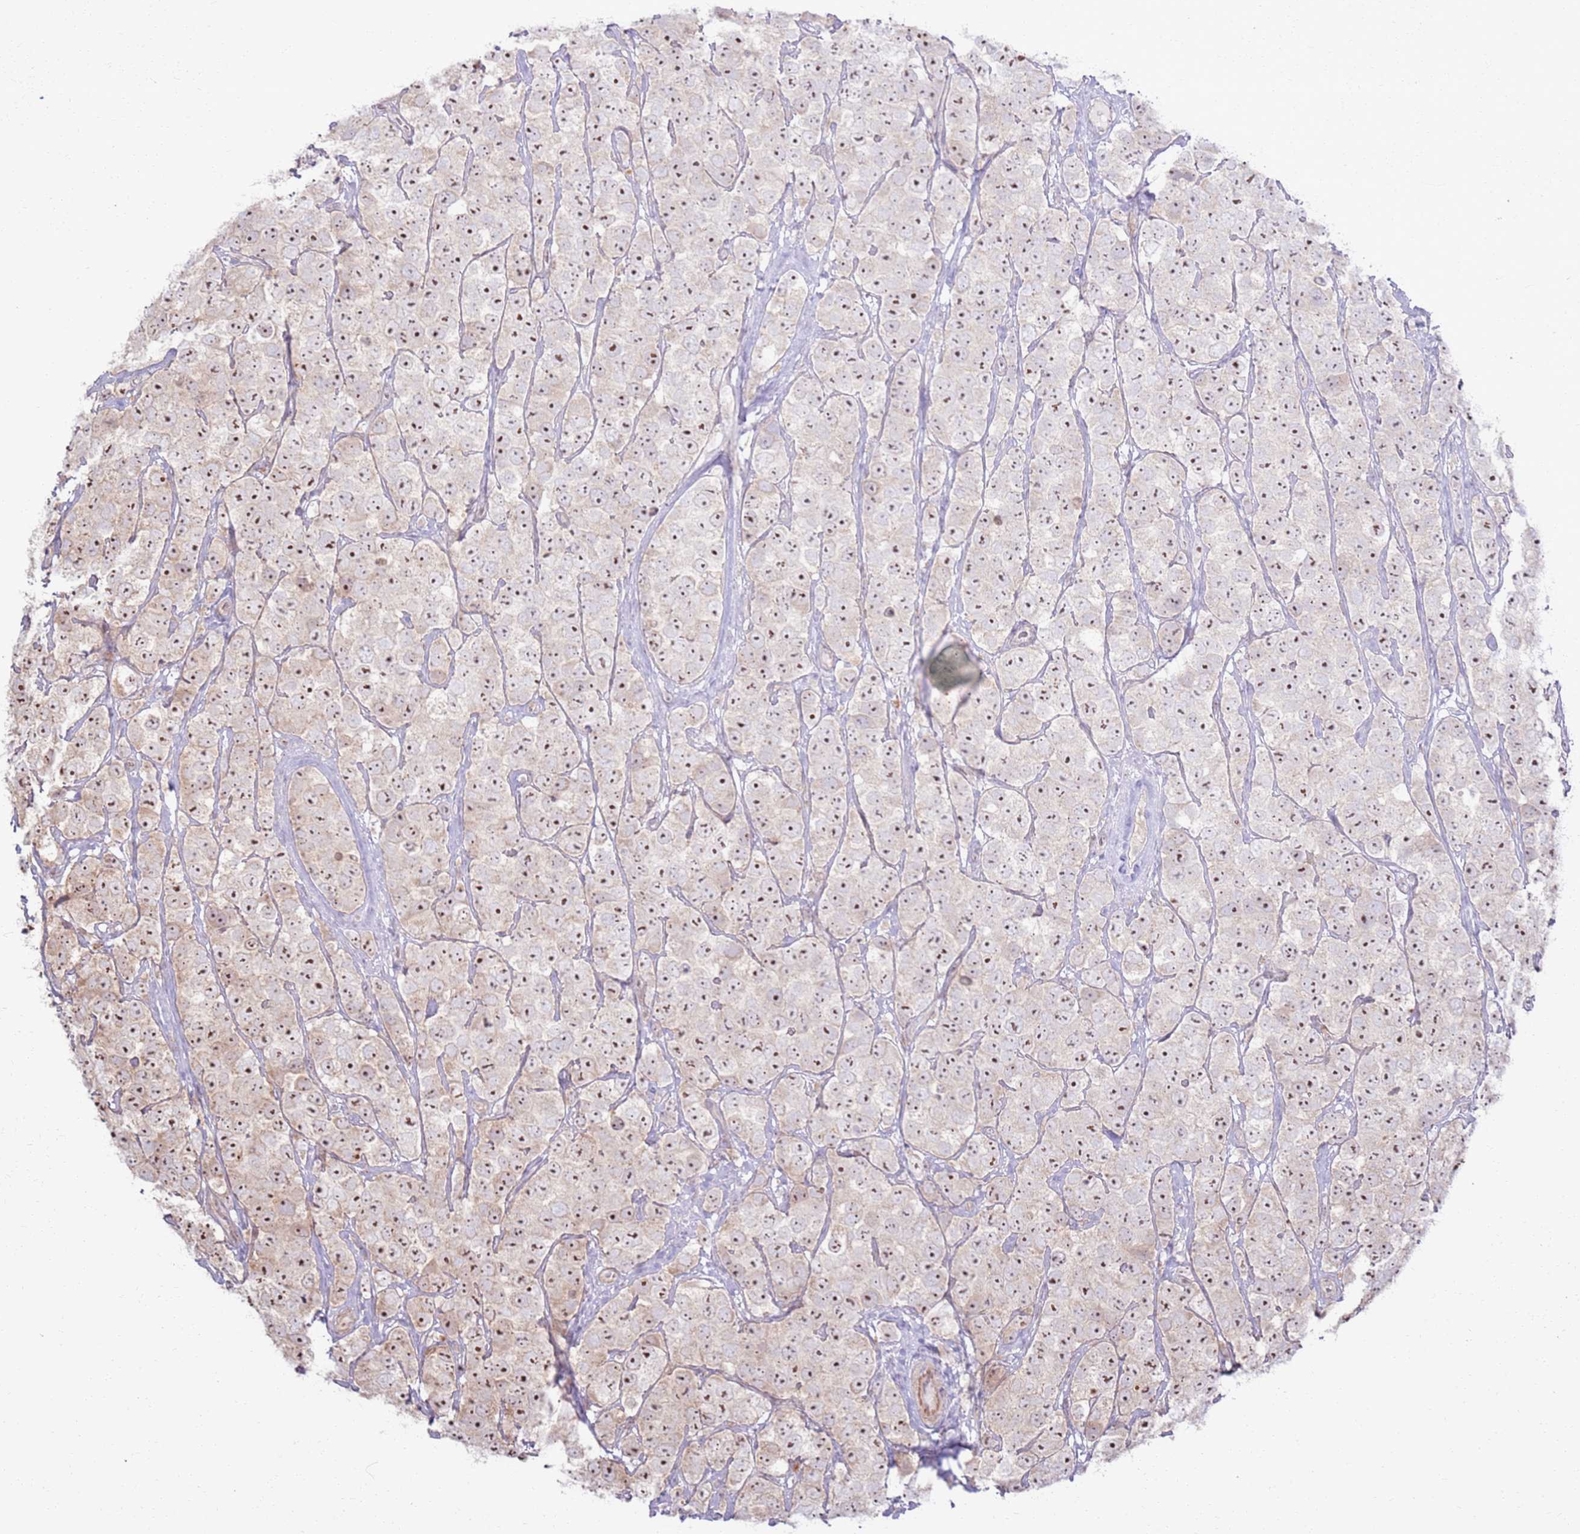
{"staining": {"intensity": "moderate", "quantity": ">75%", "location": "nuclear"}, "tissue": "testis cancer", "cell_type": "Tumor cells", "image_type": "cancer", "snomed": [{"axis": "morphology", "description": "Seminoma, NOS"}, {"axis": "topography", "description": "Testis"}], "caption": "Immunohistochemistry (IHC) micrograph of human testis cancer (seminoma) stained for a protein (brown), which displays medium levels of moderate nuclear expression in approximately >75% of tumor cells.", "gene": "CNPY1", "patient": {"sex": "male", "age": 28}}